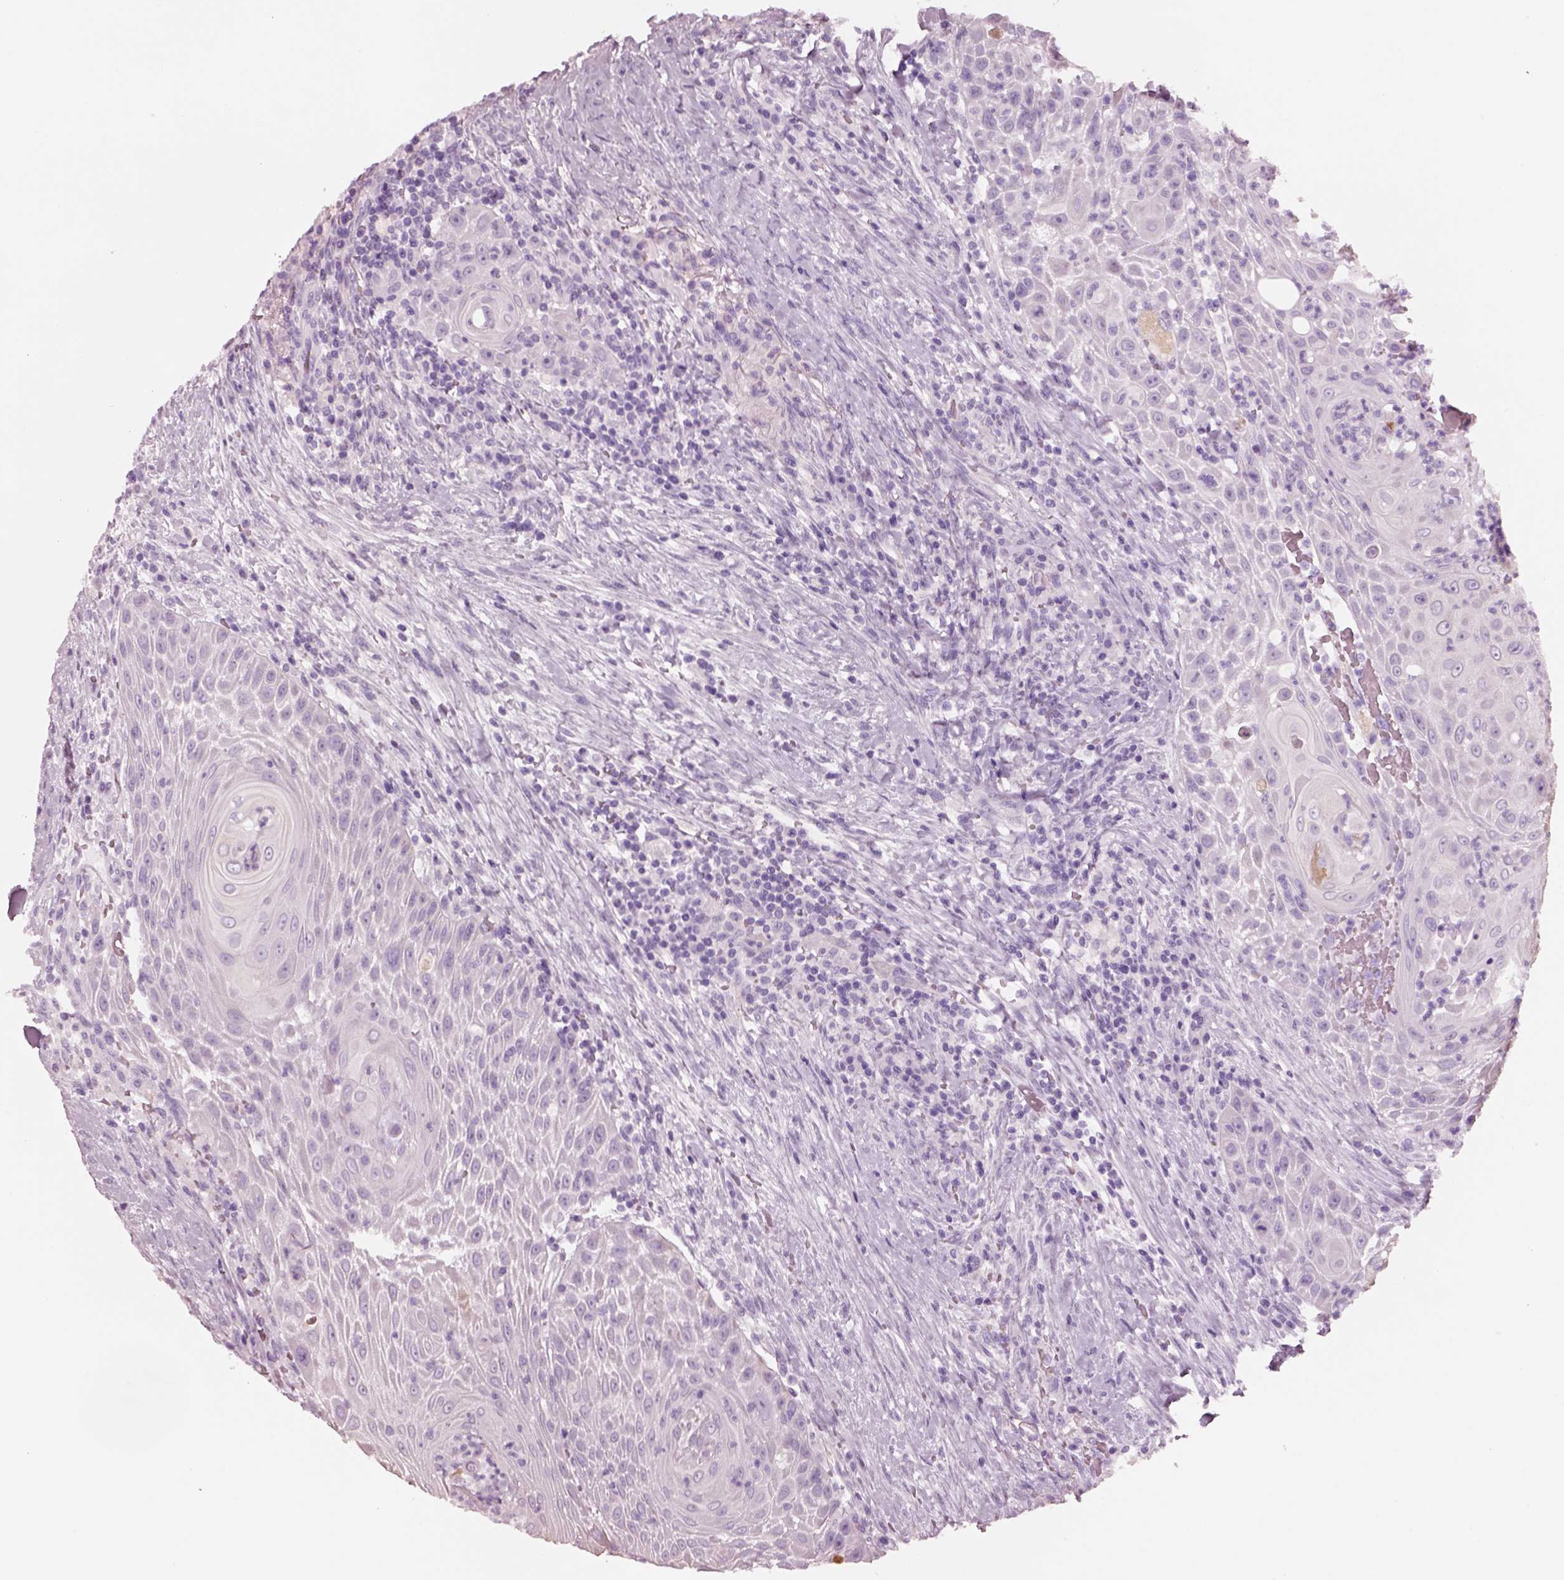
{"staining": {"intensity": "negative", "quantity": "none", "location": "none"}, "tissue": "head and neck cancer", "cell_type": "Tumor cells", "image_type": "cancer", "snomed": [{"axis": "morphology", "description": "Squamous cell carcinoma, NOS"}, {"axis": "topography", "description": "Head-Neck"}], "caption": "This is an IHC histopathology image of human head and neck cancer (squamous cell carcinoma). There is no positivity in tumor cells.", "gene": "PNOC", "patient": {"sex": "male", "age": 69}}